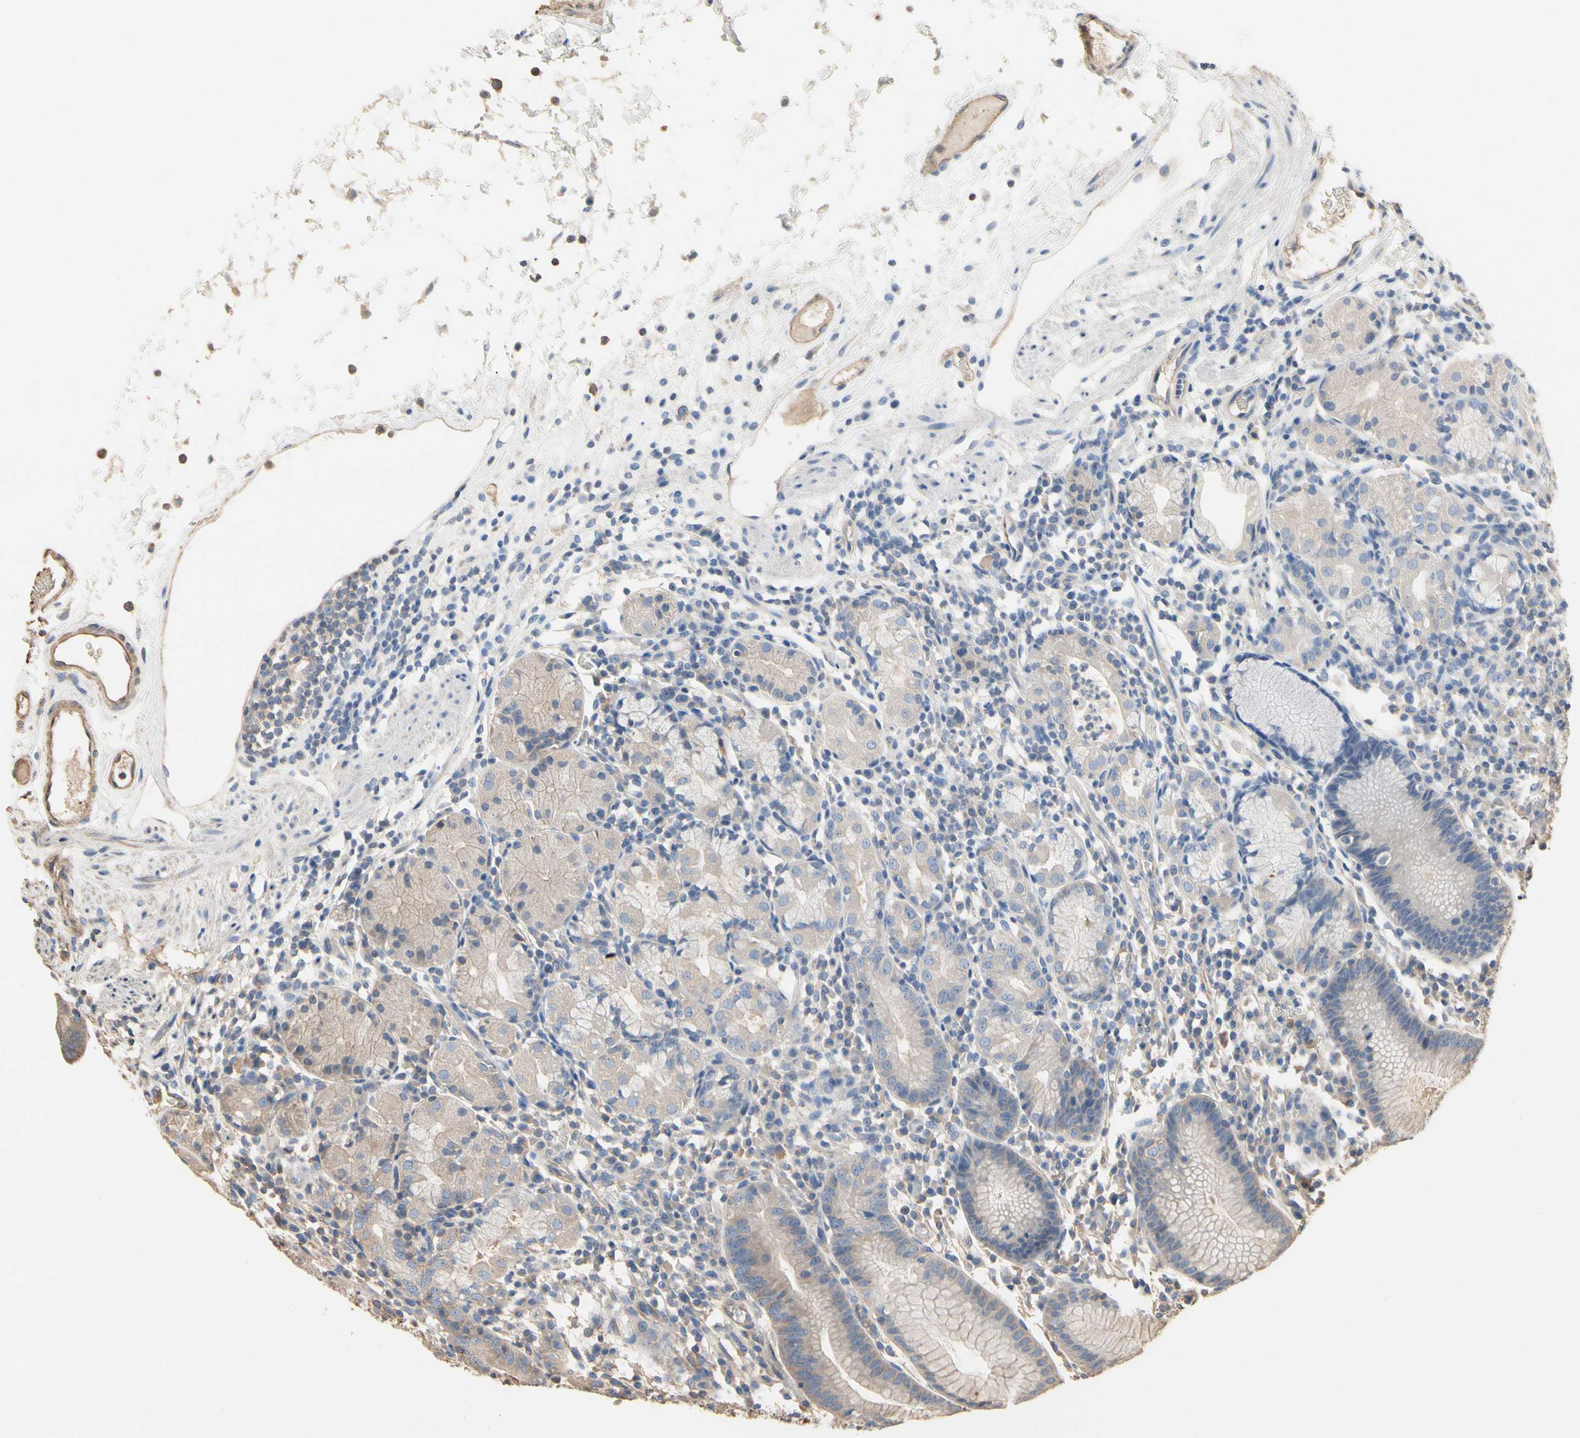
{"staining": {"intensity": "weak", "quantity": "<25%", "location": "cytoplasmic/membranous"}, "tissue": "stomach", "cell_type": "Glandular cells", "image_type": "normal", "snomed": [{"axis": "morphology", "description": "Normal tissue, NOS"}, {"axis": "topography", "description": "Stomach"}, {"axis": "topography", "description": "Stomach, lower"}], "caption": "High power microscopy micrograph of an IHC histopathology image of unremarkable stomach, revealing no significant expression in glandular cells. (DAB (3,3'-diaminobenzidine) IHC visualized using brightfield microscopy, high magnification).", "gene": "PDZK1", "patient": {"sex": "female", "age": 75}}